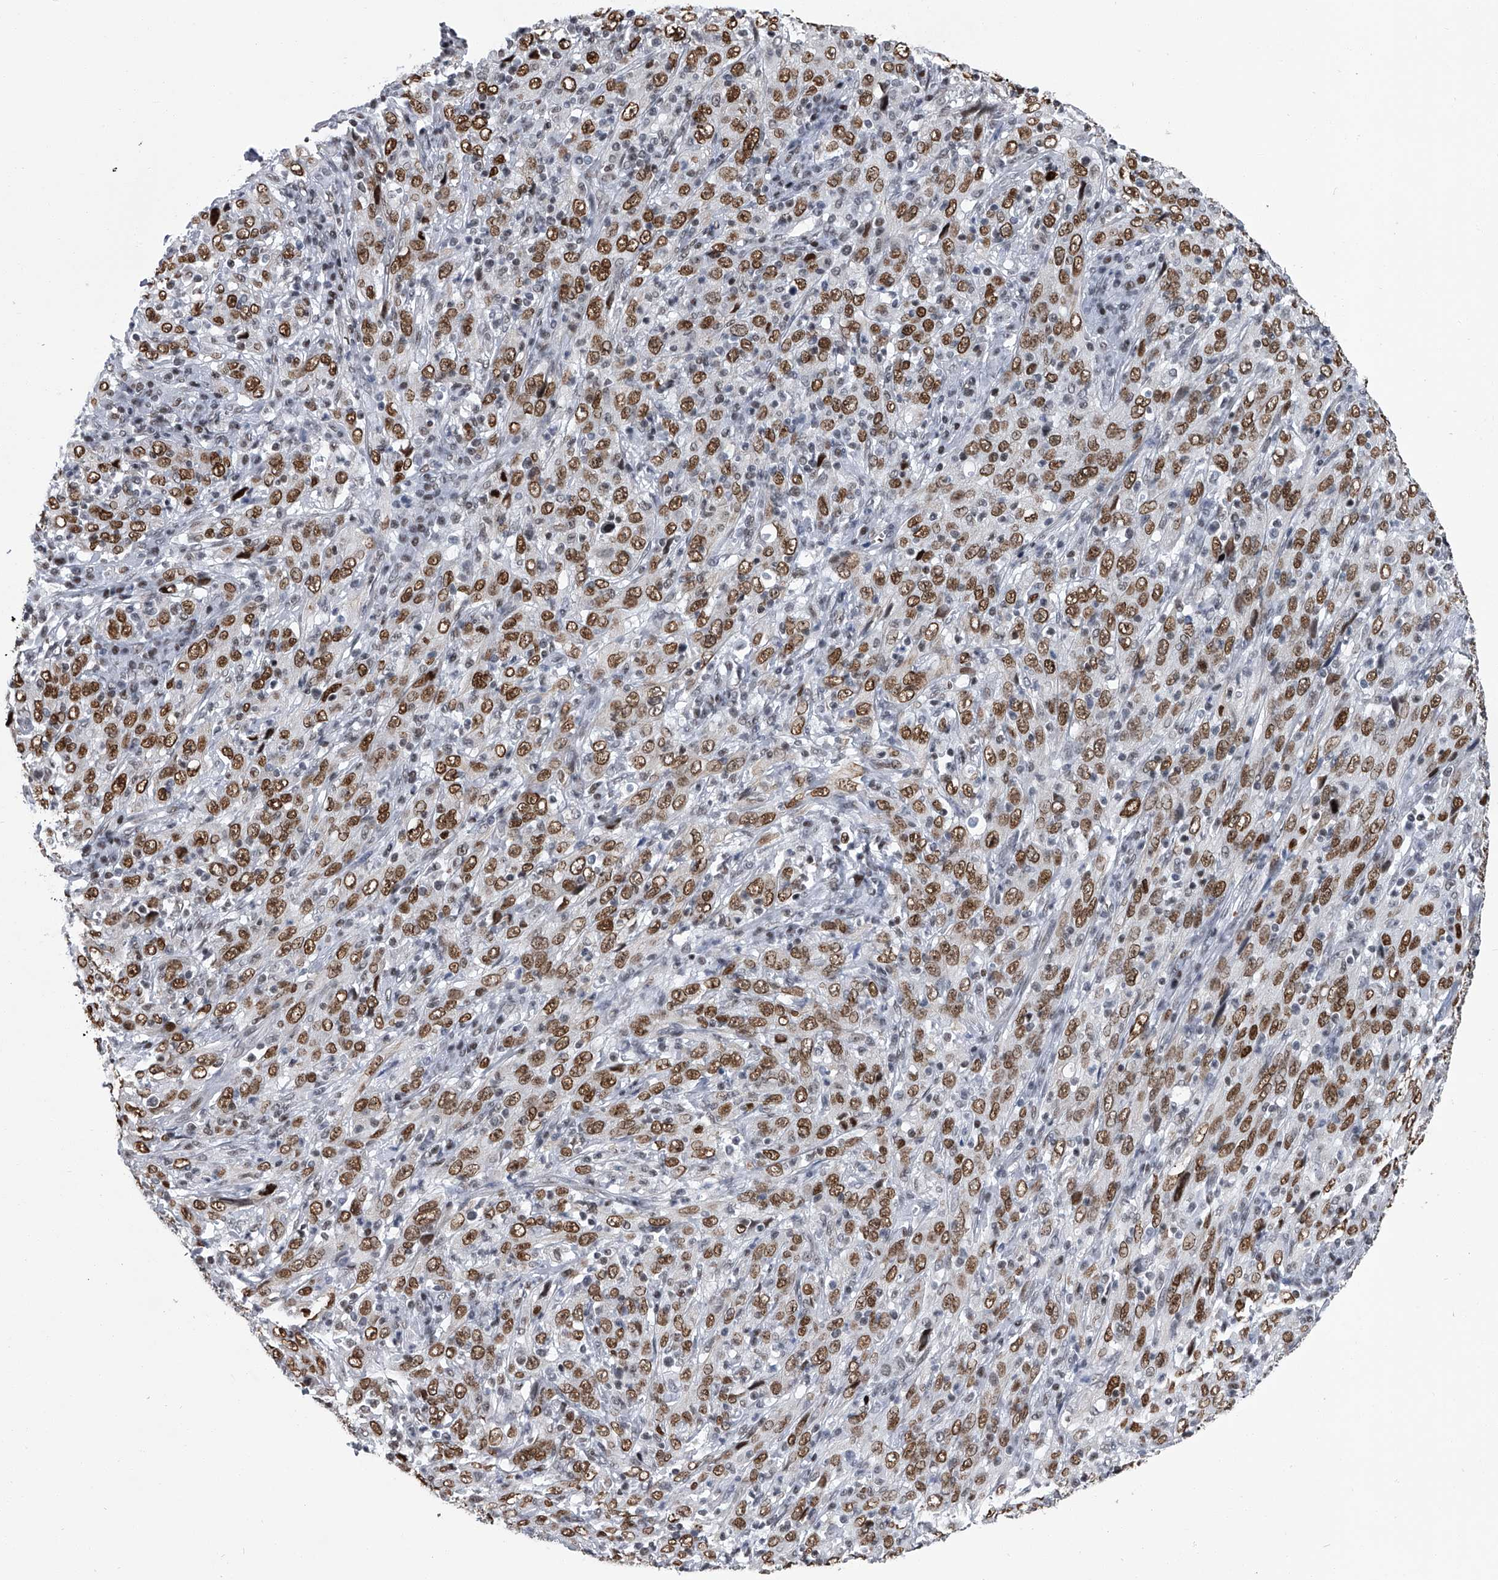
{"staining": {"intensity": "moderate", "quantity": ">75%", "location": "nuclear"}, "tissue": "cervical cancer", "cell_type": "Tumor cells", "image_type": "cancer", "snomed": [{"axis": "morphology", "description": "Squamous cell carcinoma, NOS"}, {"axis": "topography", "description": "Cervix"}], "caption": "Immunohistochemistry image of neoplastic tissue: squamous cell carcinoma (cervical) stained using immunohistochemistry shows medium levels of moderate protein expression localized specifically in the nuclear of tumor cells, appearing as a nuclear brown color.", "gene": "SIM2", "patient": {"sex": "female", "age": 46}}